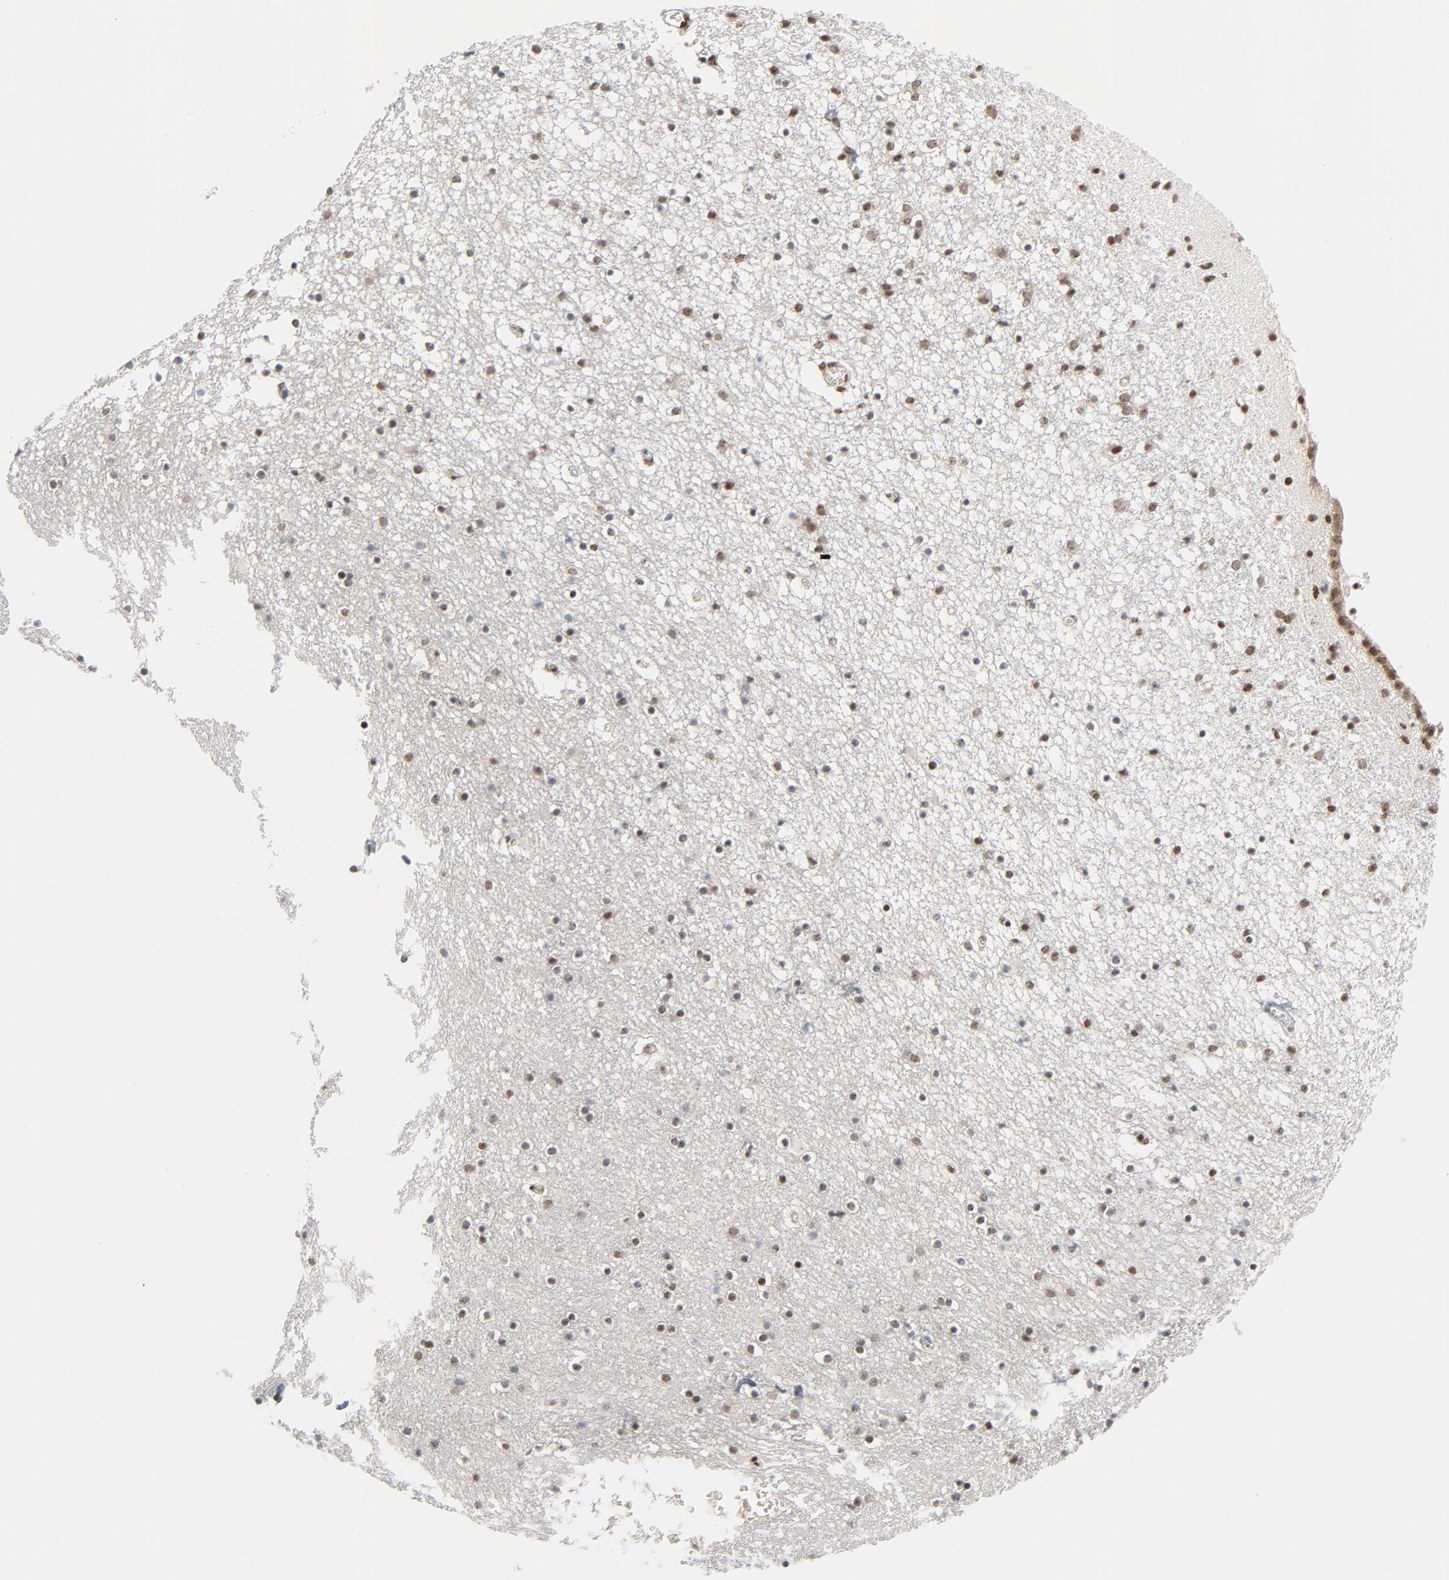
{"staining": {"intensity": "moderate", "quantity": ">75%", "location": "nuclear"}, "tissue": "caudate", "cell_type": "Glial cells", "image_type": "normal", "snomed": [{"axis": "morphology", "description": "Normal tissue, NOS"}, {"axis": "topography", "description": "Lateral ventricle wall"}], "caption": "Moderate nuclear protein staining is identified in about >75% of glial cells in caudate.", "gene": "CUX1", "patient": {"sex": "male", "age": 45}}